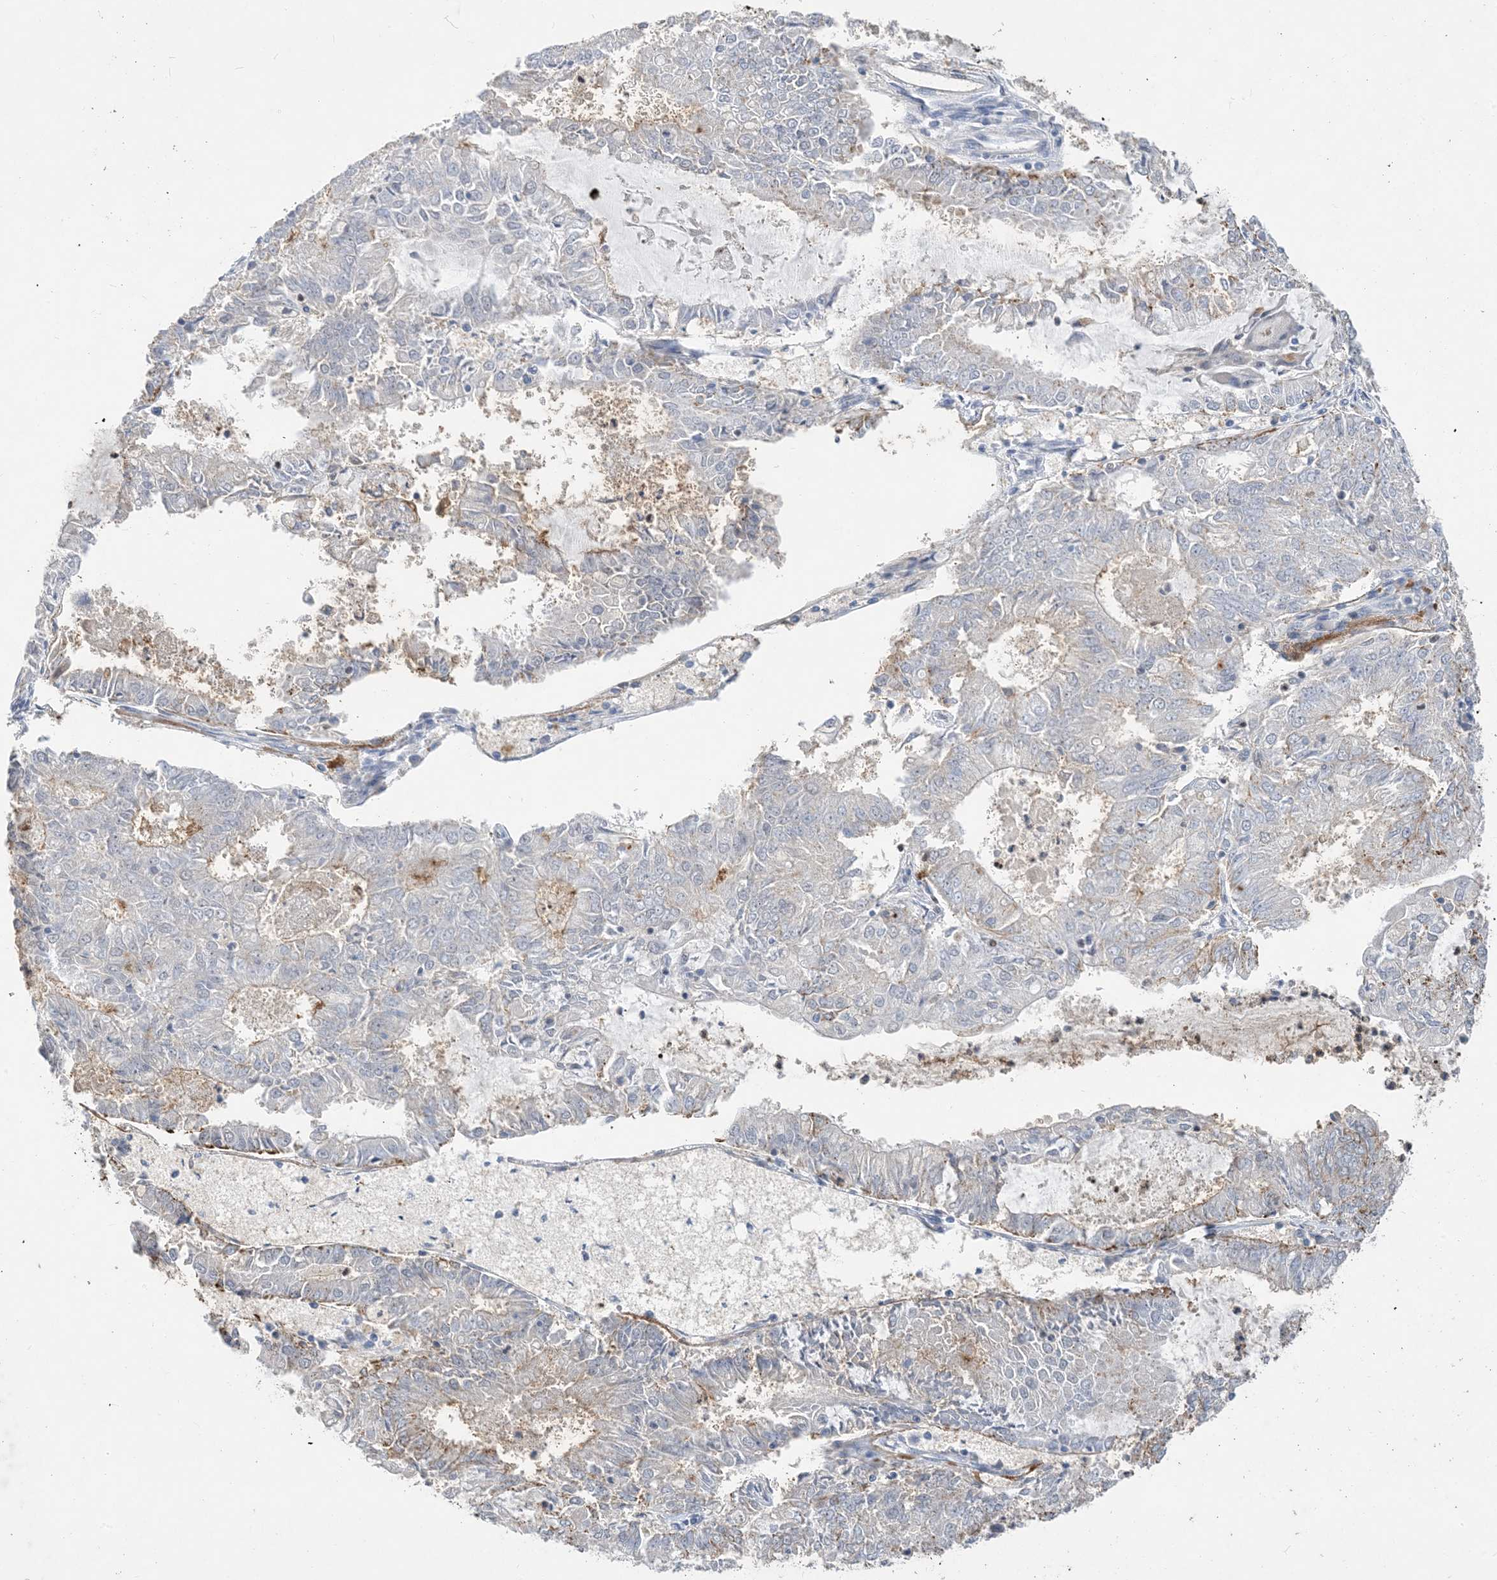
{"staining": {"intensity": "negative", "quantity": "none", "location": "none"}, "tissue": "endometrial cancer", "cell_type": "Tumor cells", "image_type": "cancer", "snomed": [{"axis": "morphology", "description": "Adenocarcinoma, NOS"}, {"axis": "topography", "description": "Endometrium"}], "caption": "Adenocarcinoma (endometrial) was stained to show a protein in brown. There is no significant positivity in tumor cells.", "gene": "SLC25A53", "patient": {"sex": "female", "age": 57}}